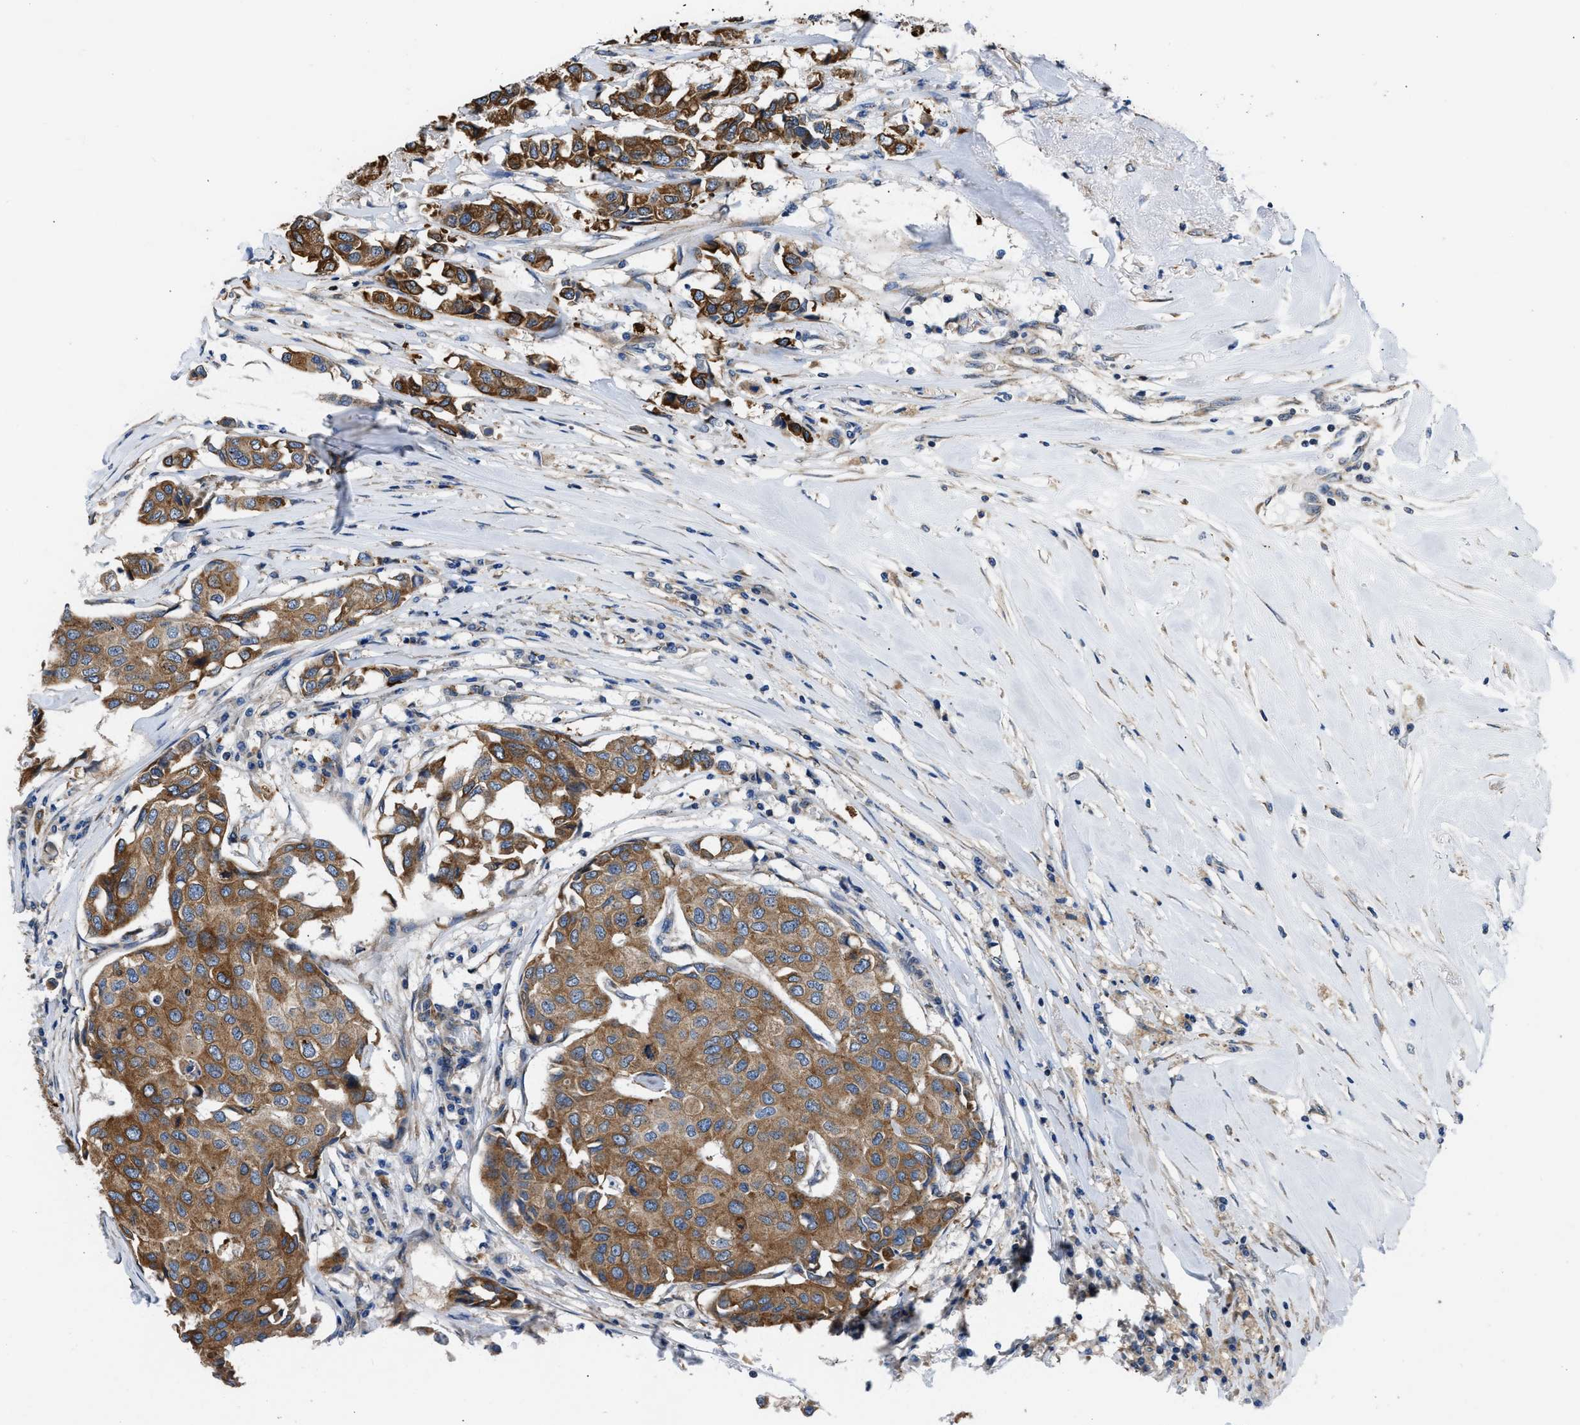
{"staining": {"intensity": "moderate", "quantity": ">75%", "location": "cytoplasmic/membranous"}, "tissue": "breast cancer", "cell_type": "Tumor cells", "image_type": "cancer", "snomed": [{"axis": "morphology", "description": "Duct carcinoma"}, {"axis": "topography", "description": "Breast"}], "caption": "A brown stain highlights moderate cytoplasmic/membranous positivity of a protein in infiltrating ductal carcinoma (breast) tumor cells. (Brightfield microscopy of DAB IHC at high magnification).", "gene": "ARL6IP5", "patient": {"sex": "female", "age": 80}}